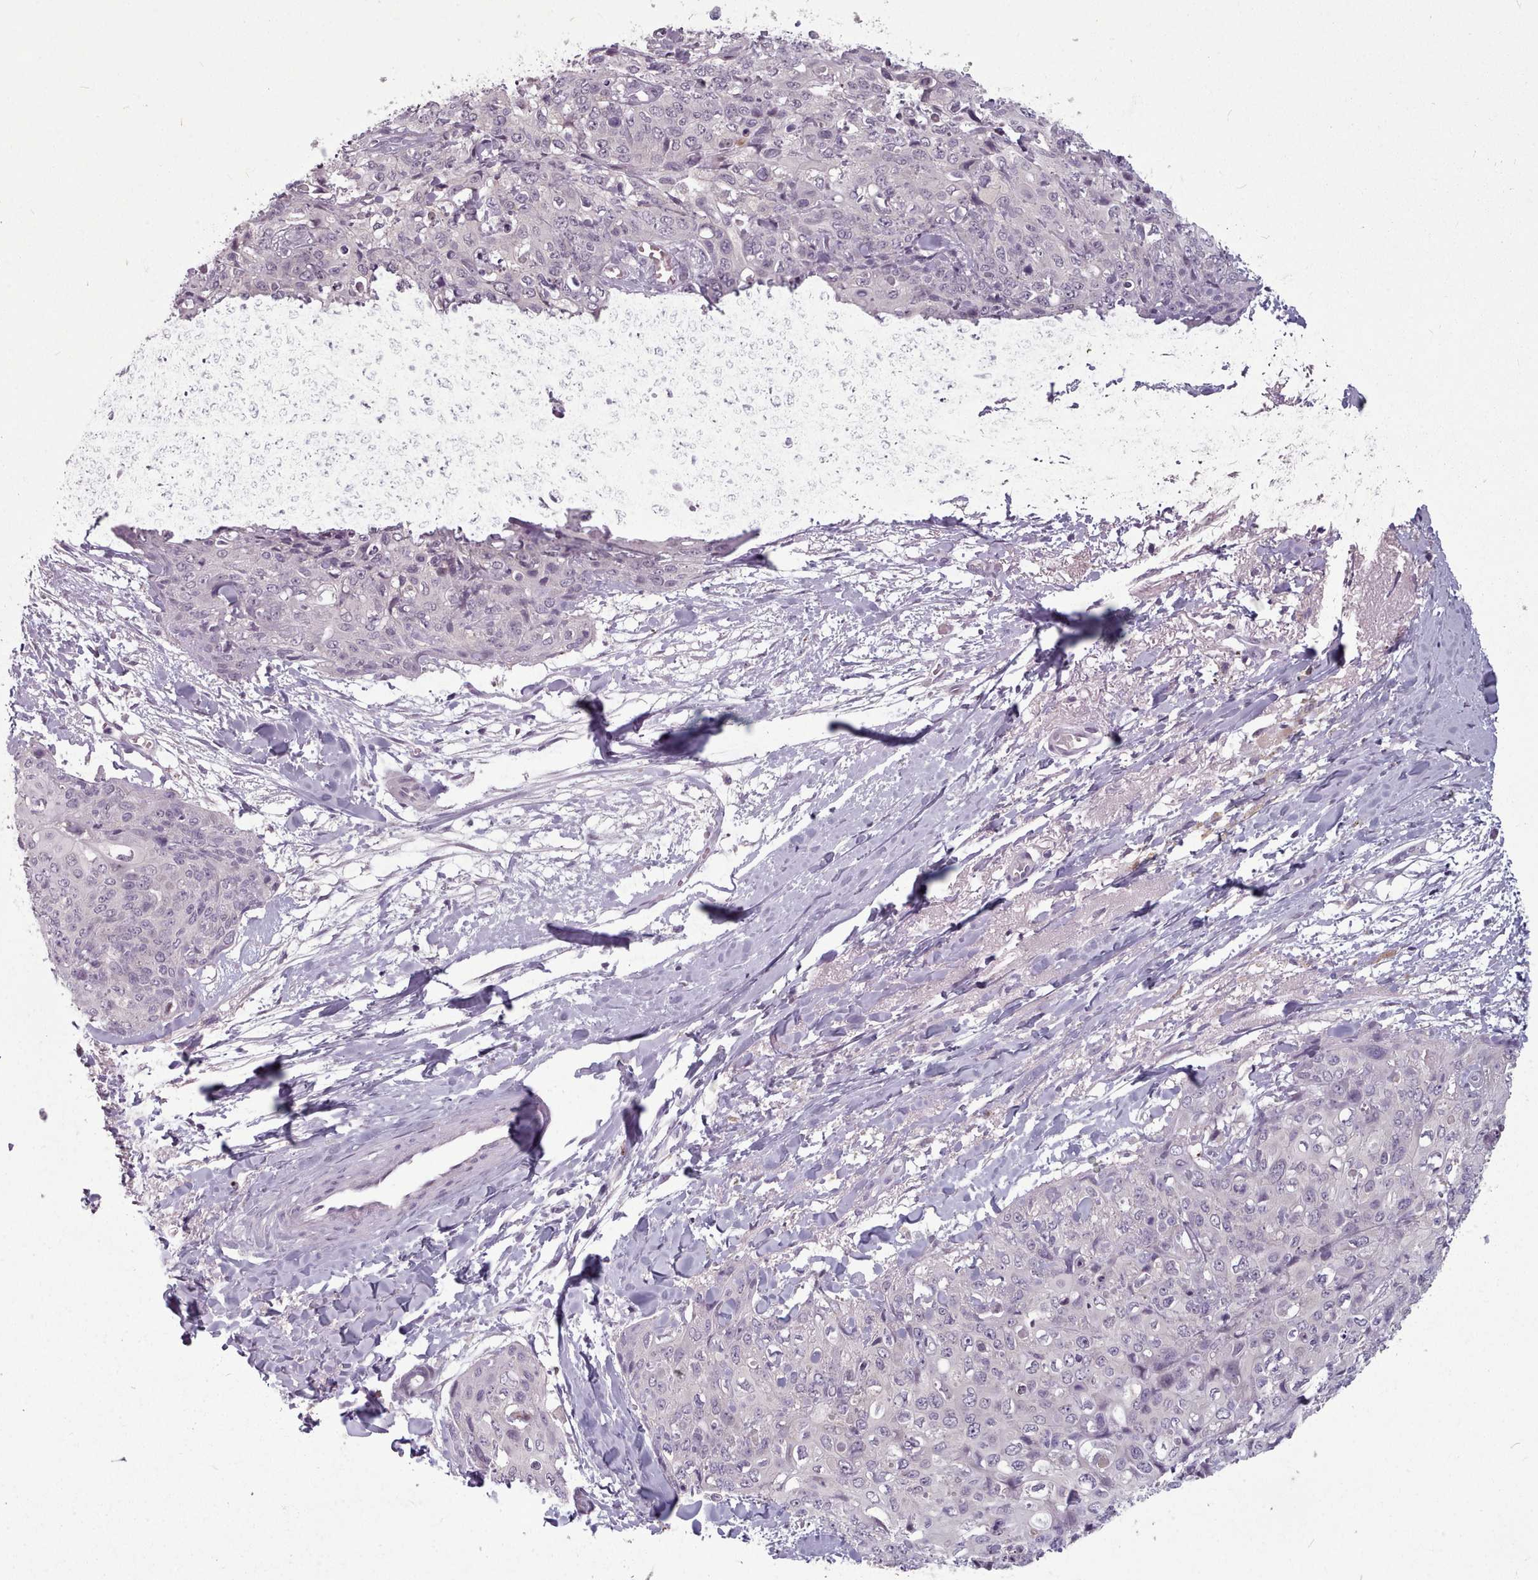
{"staining": {"intensity": "negative", "quantity": "none", "location": "none"}, "tissue": "skin cancer", "cell_type": "Tumor cells", "image_type": "cancer", "snomed": [{"axis": "morphology", "description": "Squamous cell carcinoma, NOS"}, {"axis": "topography", "description": "Skin"}, {"axis": "topography", "description": "Vulva"}], "caption": "The photomicrograph shows no staining of tumor cells in skin squamous cell carcinoma.", "gene": "PBX4", "patient": {"sex": "female", "age": 85}}